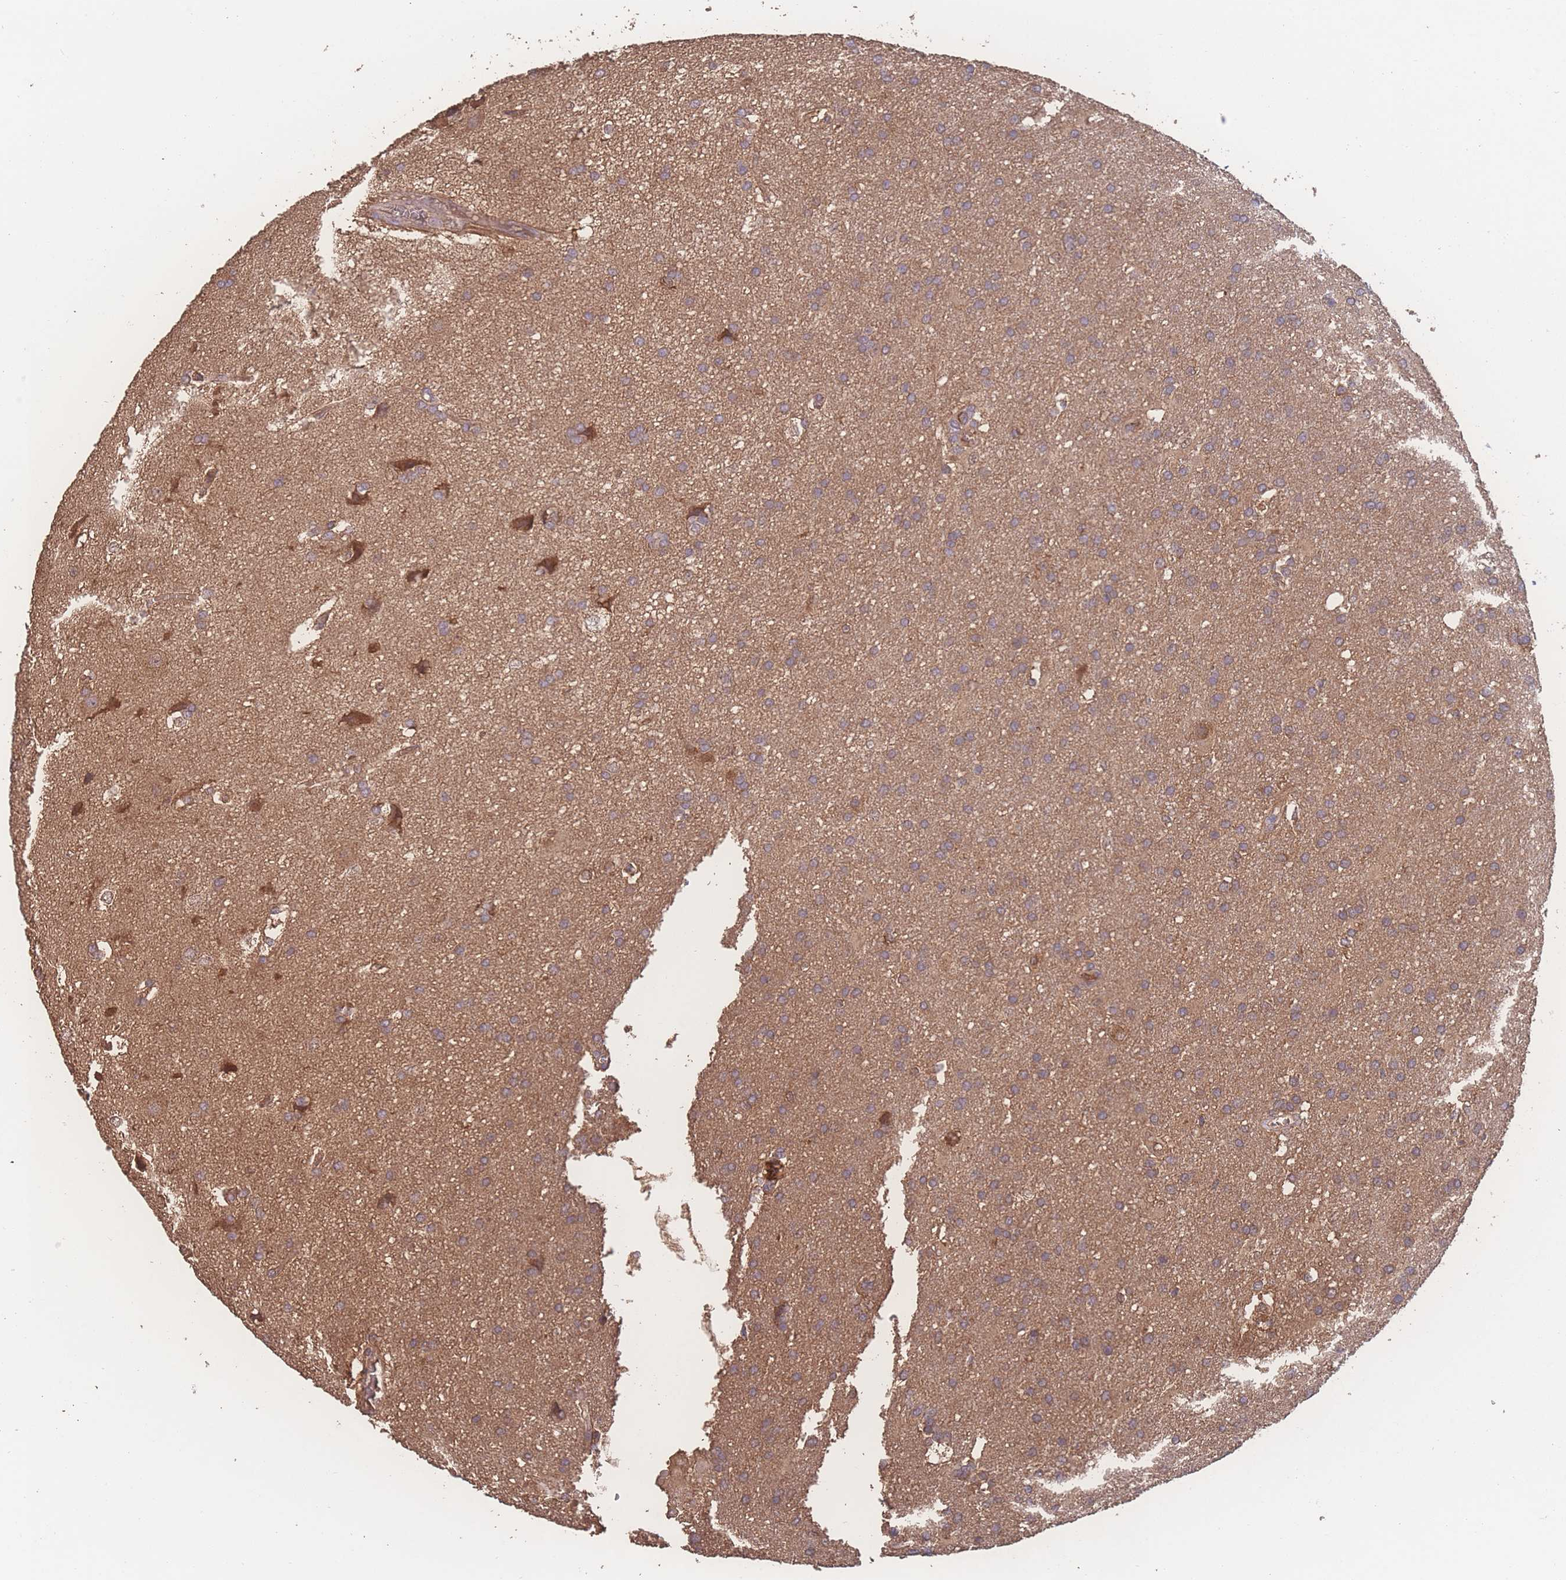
{"staining": {"intensity": "weak", "quantity": ">75%", "location": "cytoplasmic/membranous"}, "tissue": "glioma", "cell_type": "Tumor cells", "image_type": "cancer", "snomed": [{"axis": "morphology", "description": "Glioma, malignant, Low grade"}, {"axis": "topography", "description": "Brain"}], "caption": "Immunohistochemistry (IHC) photomicrograph of glioma stained for a protein (brown), which shows low levels of weak cytoplasmic/membranous positivity in approximately >75% of tumor cells.", "gene": "ATXN10", "patient": {"sex": "male", "age": 66}}